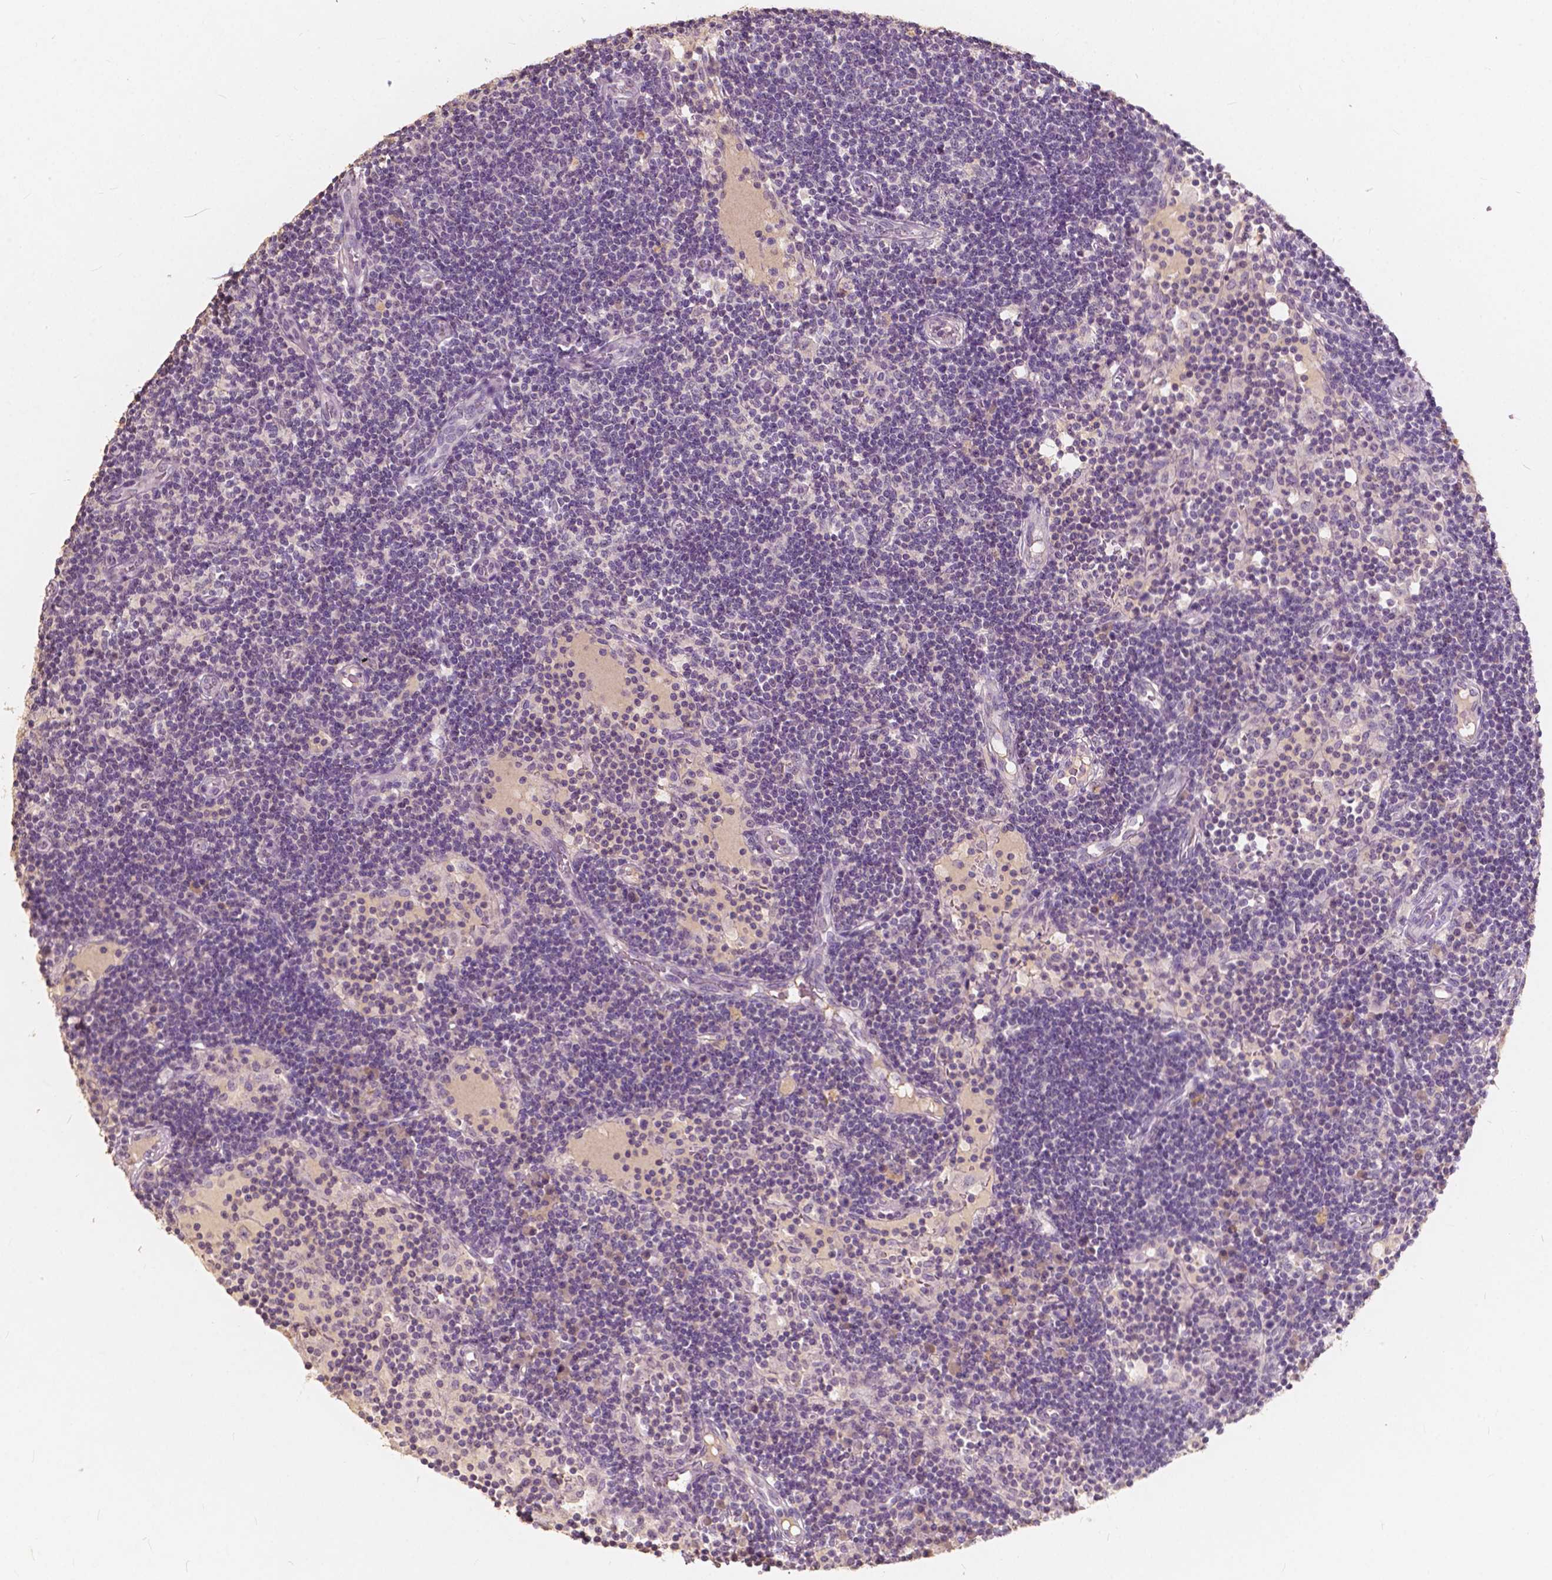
{"staining": {"intensity": "weak", "quantity": "<25%", "location": "nuclear"}, "tissue": "lymph node", "cell_type": "Germinal center cells", "image_type": "normal", "snomed": [{"axis": "morphology", "description": "Normal tissue, NOS"}, {"axis": "topography", "description": "Lymph node"}], "caption": "IHC photomicrograph of benign lymph node: human lymph node stained with DAB (3,3'-diaminobenzidine) reveals no significant protein positivity in germinal center cells.", "gene": "SOX15", "patient": {"sex": "female", "age": 72}}